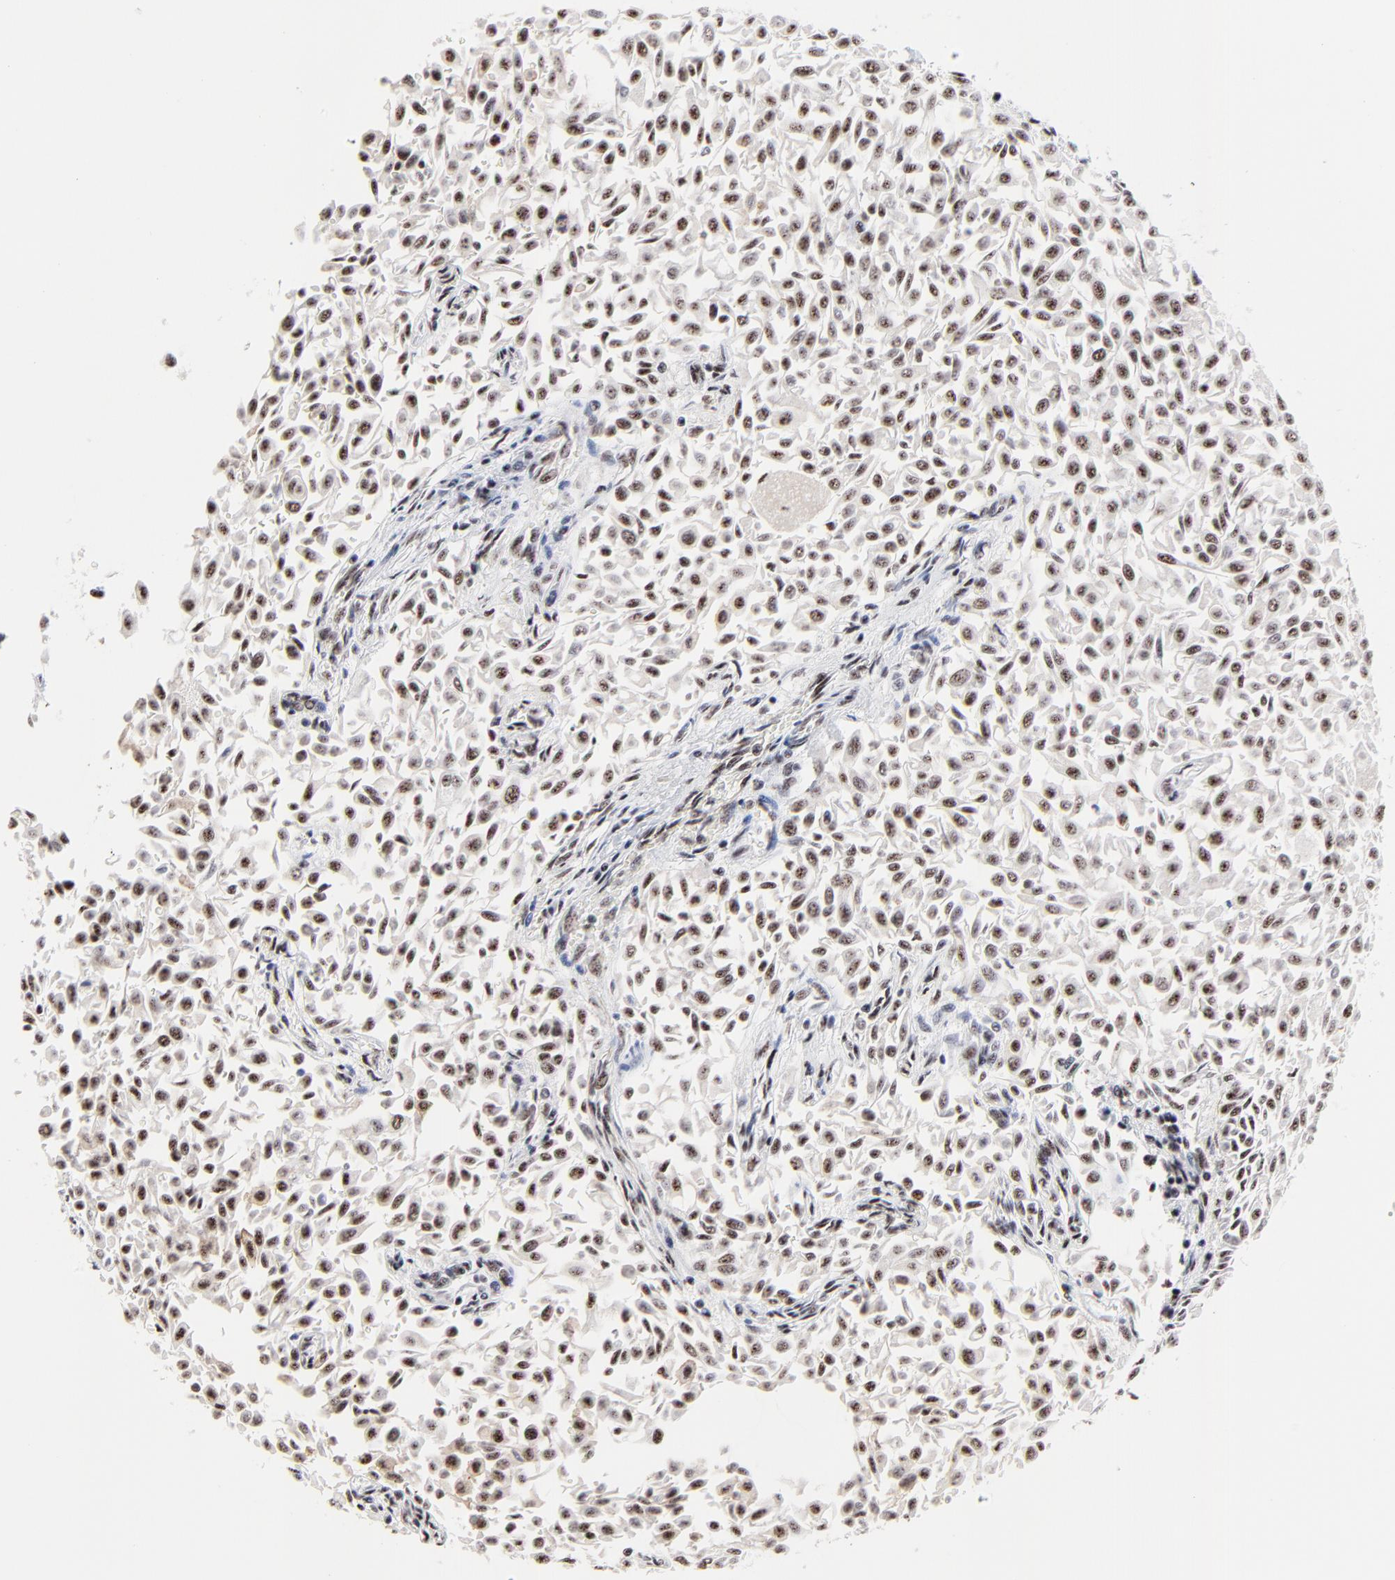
{"staining": {"intensity": "weak", "quantity": ">75%", "location": "nuclear"}, "tissue": "urothelial cancer", "cell_type": "Tumor cells", "image_type": "cancer", "snomed": [{"axis": "morphology", "description": "Urothelial carcinoma, Low grade"}, {"axis": "topography", "description": "Urinary bladder"}], "caption": "Immunohistochemistry (DAB) staining of human urothelial carcinoma (low-grade) displays weak nuclear protein positivity in about >75% of tumor cells.", "gene": "MBD4", "patient": {"sex": "male", "age": 64}}